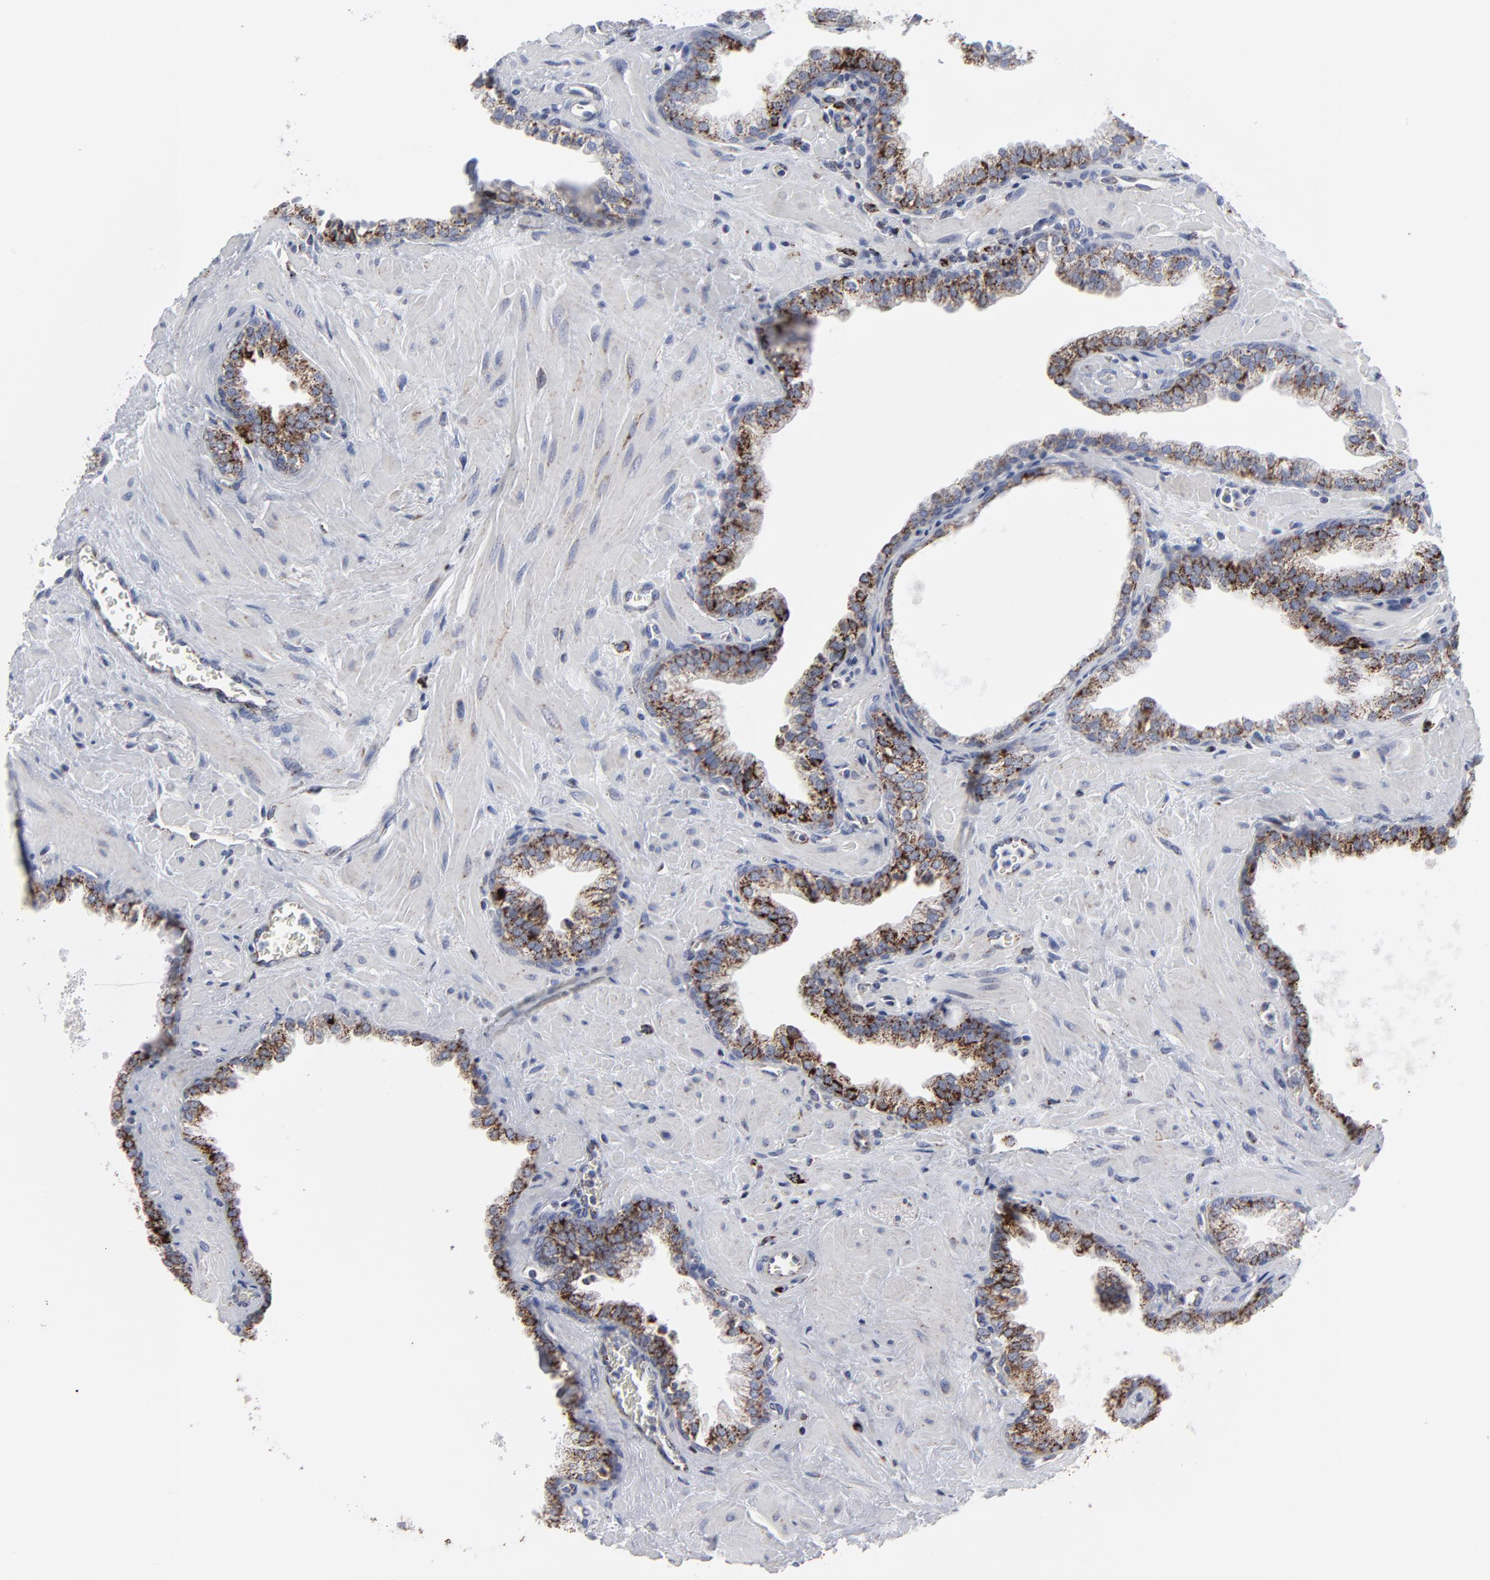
{"staining": {"intensity": "moderate", "quantity": ">75%", "location": "cytoplasmic/membranous"}, "tissue": "prostate", "cell_type": "Glandular cells", "image_type": "normal", "snomed": [{"axis": "morphology", "description": "Normal tissue, NOS"}, {"axis": "topography", "description": "Prostate"}], "caption": "Glandular cells reveal medium levels of moderate cytoplasmic/membranous expression in approximately >75% of cells in normal prostate. Using DAB (brown) and hematoxylin (blue) stains, captured at high magnification using brightfield microscopy.", "gene": "TXNRD2", "patient": {"sex": "male", "age": 60}}